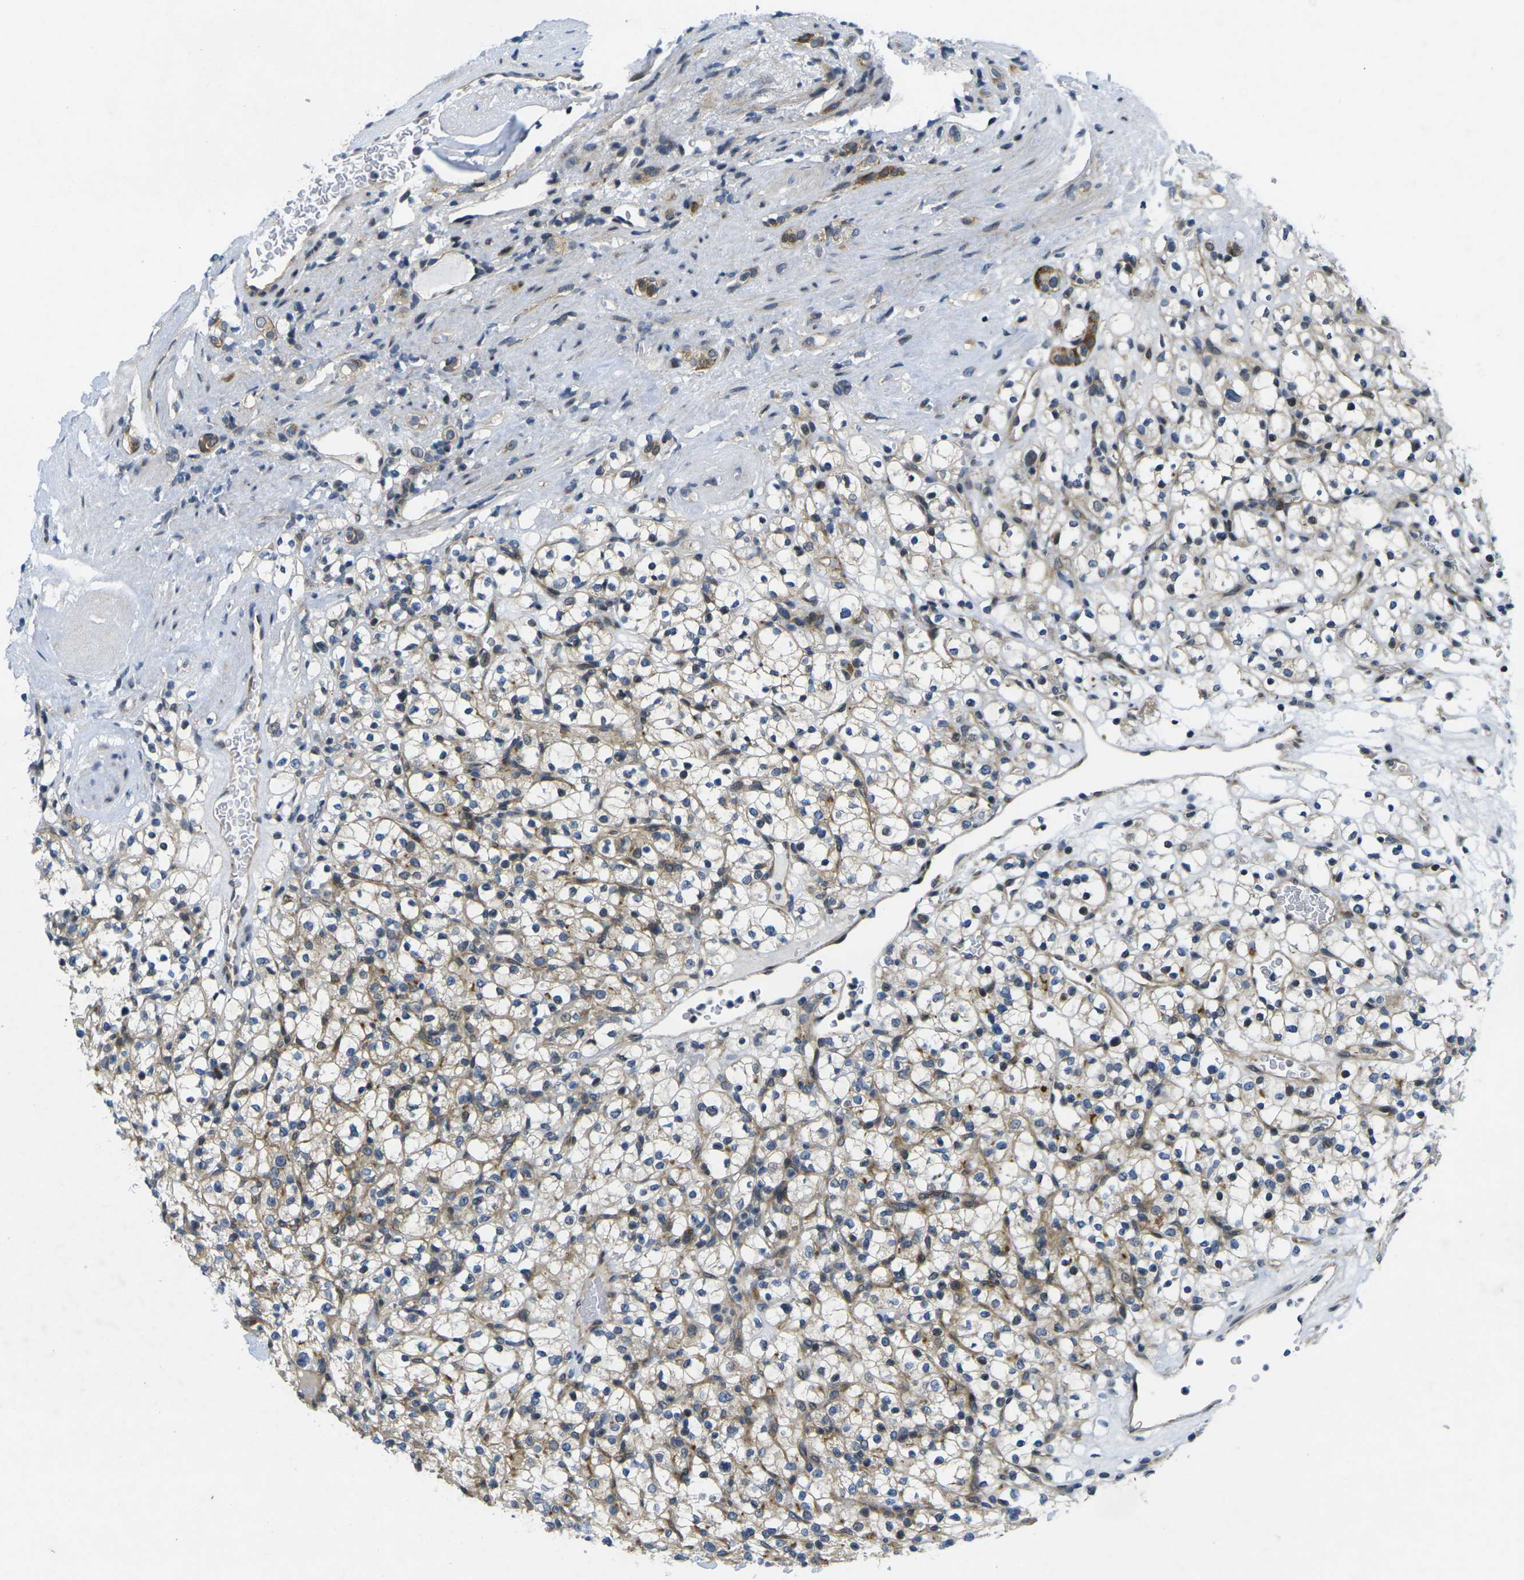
{"staining": {"intensity": "weak", "quantity": "25%-75%", "location": "cytoplasmic/membranous"}, "tissue": "renal cancer", "cell_type": "Tumor cells", "image_type": "cancer", "snomed": [{"axis": "morphology", "description": "Normal tissue, NOS"}, {"axis": "morphology", "description": "Adenocarcinoma, NOS"}, {"axis": "topography", "description": "Kidney"}], "caption": "A high-resolution photomicrograph shows immunohistochemistry (IHC) staining of adenocarcinoma (renal), which reveals weak cytoplasmic/membranous expression in approximately 25%-75% of tumor cells.", "gene": "ROBO2", "patient": {"sex": "female", "age": 72}}